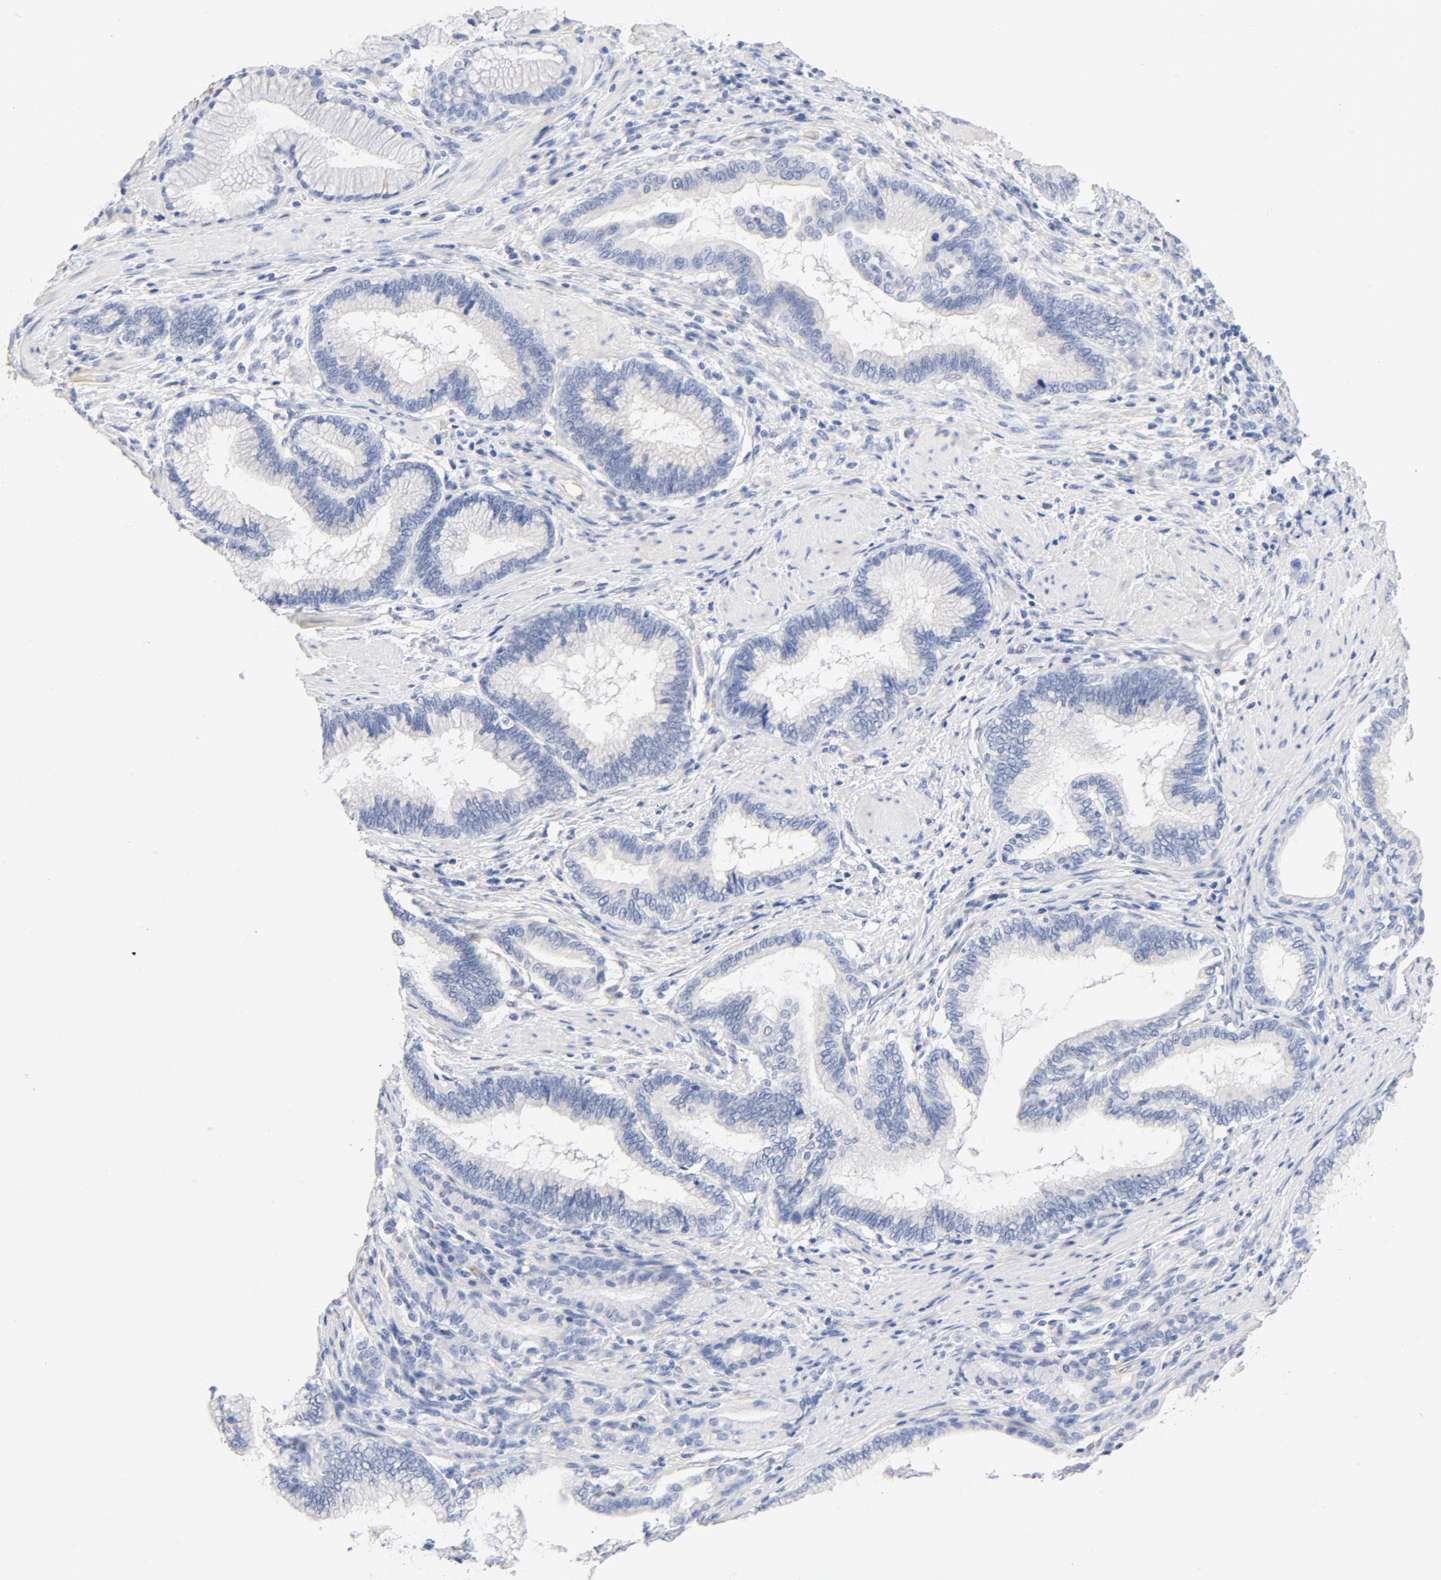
{"staining": {"intensity": "negative", "quantity": "none", "location": "none"}, "tissue": "pancreatic cancer", "cell_type": "Tumor cells", "image_type": "cancer", "snomed": [{"axis": "morphology", "description": "Adenocarcinoma, NOS"}, {"axis": "topography", "description": "Pancreas"}], "caption": "High power microscopy photomicrograph of an immunohistochemistry (IHC) image of pancreatic cancer (adenocarcinoma), revealing no significant positivity in tumor cells.", "gene": "HOMER1", "patient": {"sex": "female", "age": 64}}